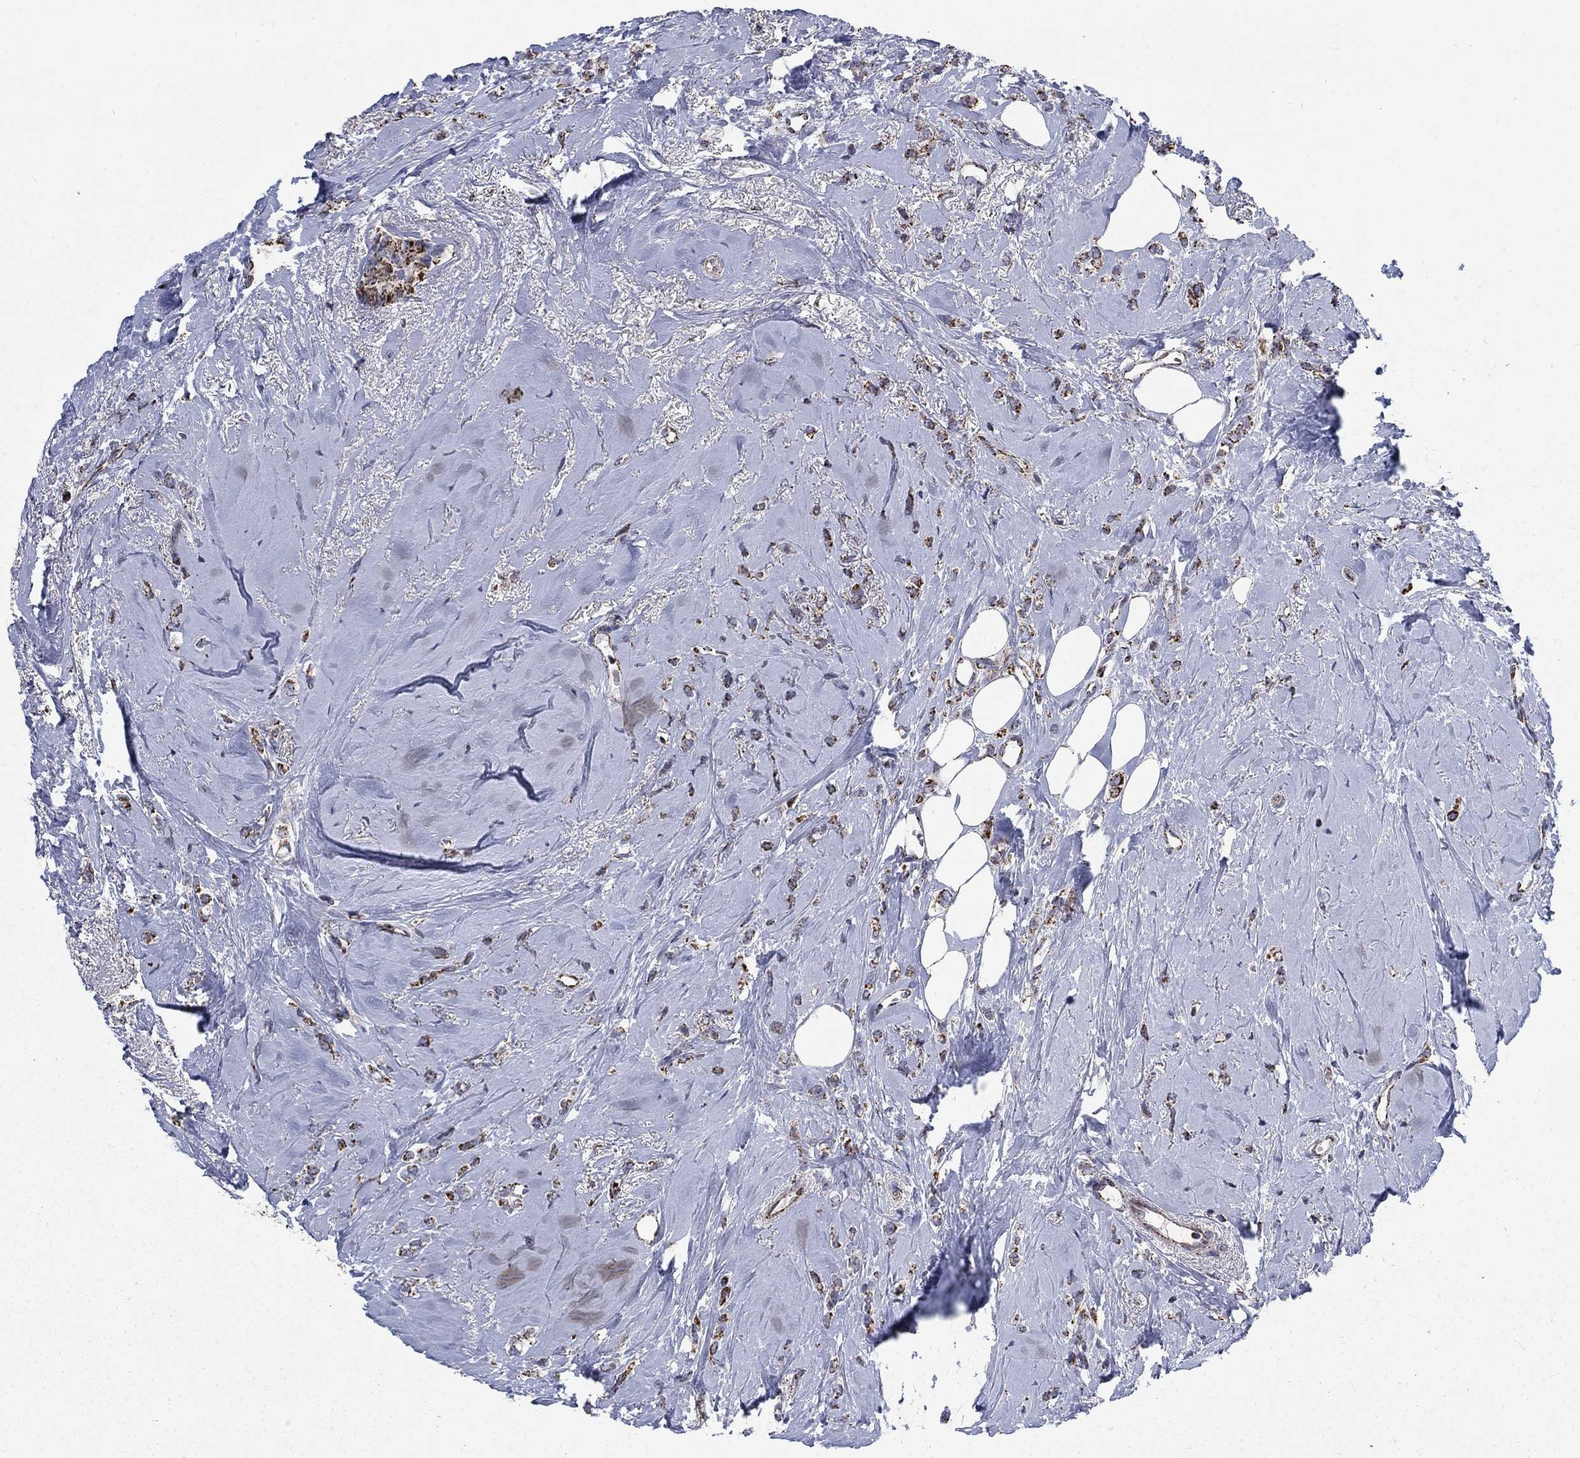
{"staining": {"intensity": "strong", "quantity": ">75%", "location": "cytoplasmic/membranous"}, "tissue": "breast cancer", "cell_type": "Tumor cells", "image_type": "cancer", "snomed": [{"axis": "morphology", "description": "Lobular carcinoma"}, {"axis": "topography", "description": "Breast"}], "caption": "A histopathology image of breast cancer (lobular carcinoma) stained for a protein demonstrates strong cytoplasmic/membranous brown staining in tumor cells.", "gene": "MOAP1", "patient": {"sex": "female", "age": 66}}